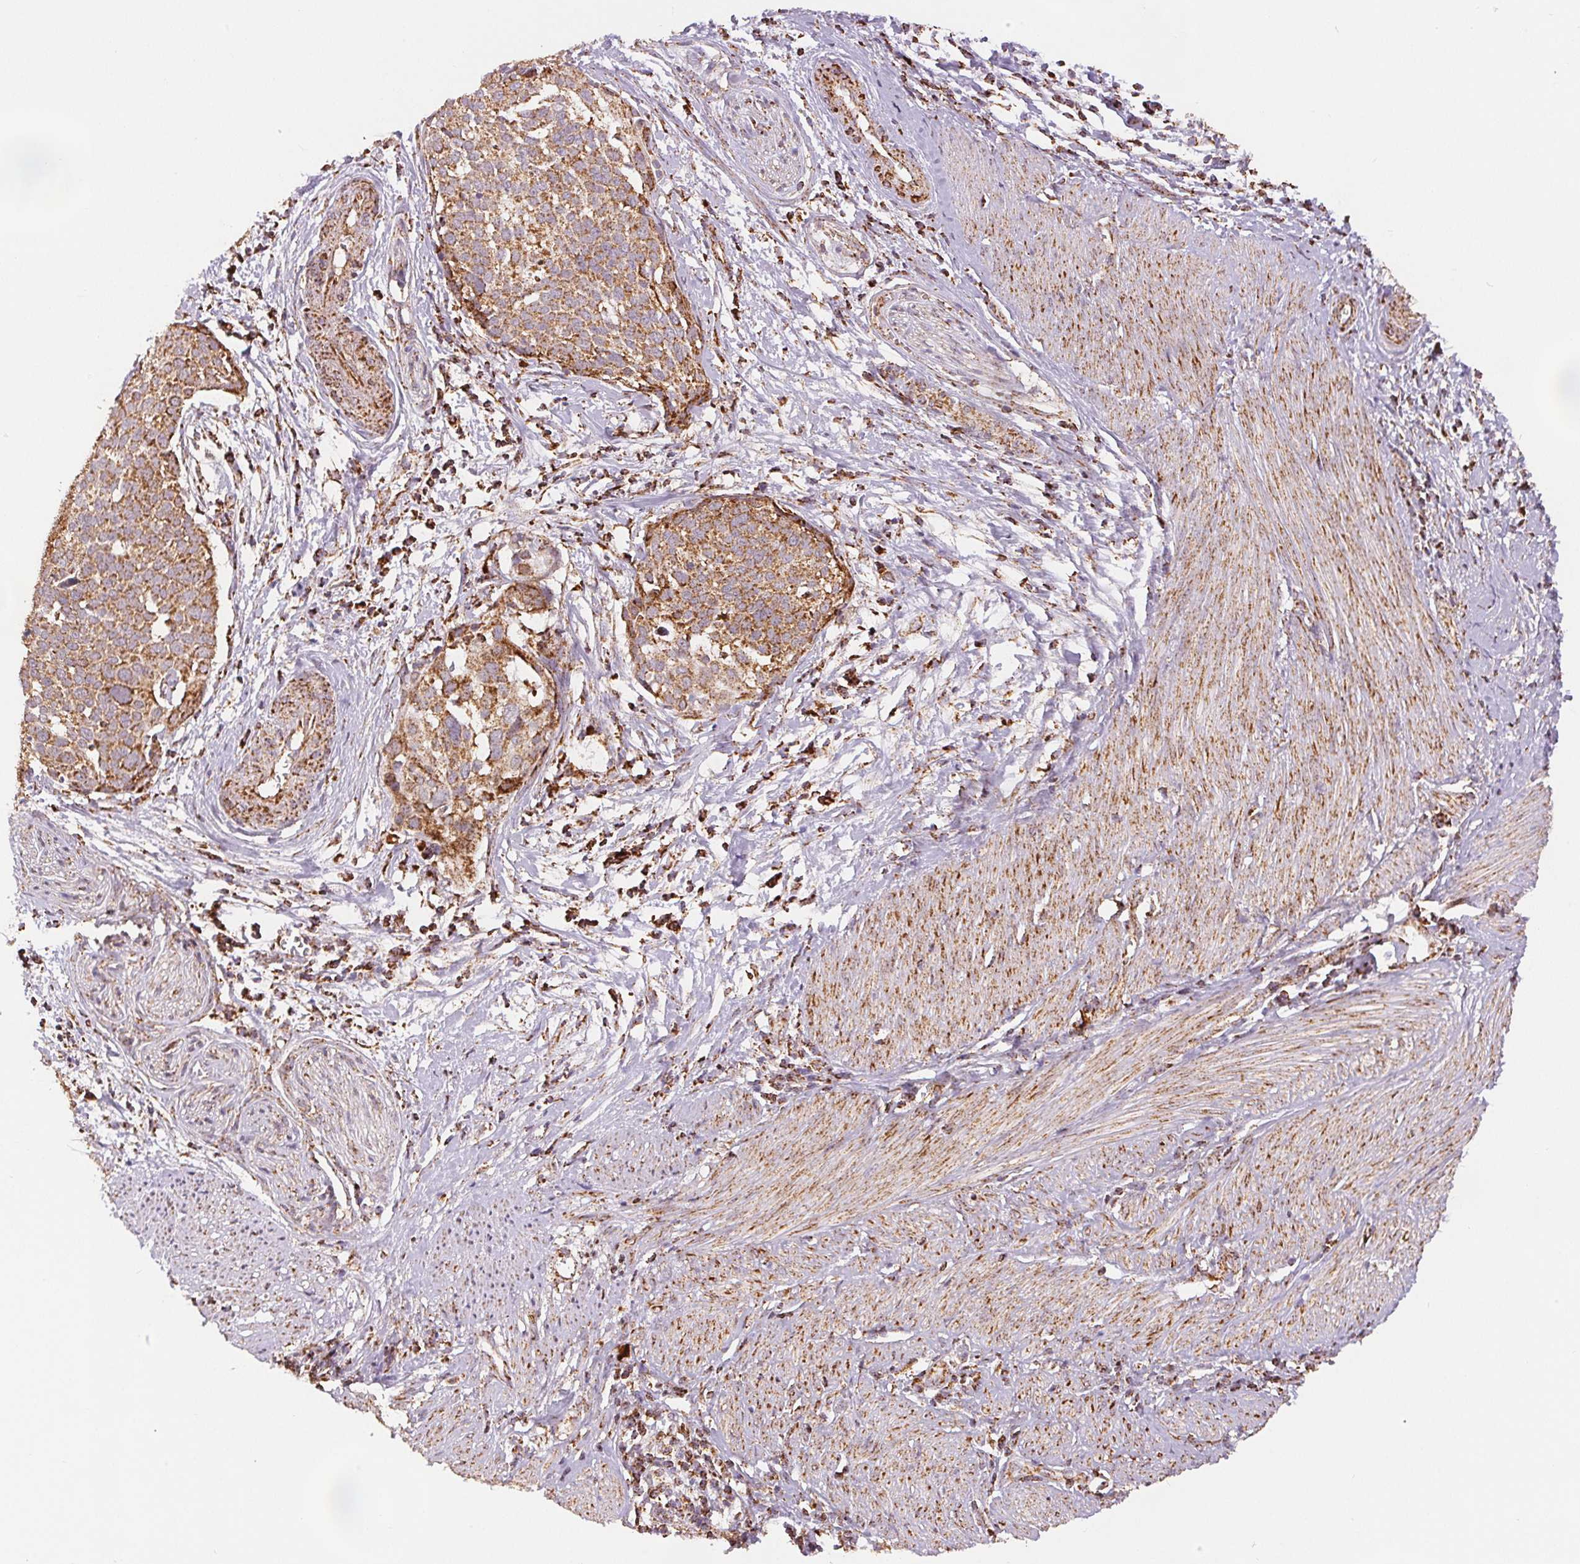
{"staining": {"intensity": "moderate", "quantity": ">75%", "location": "cytoplasmic/membranous"}, "tissue": "cervical cancer", "cell_type": "Tumor cells", "image_type": "cancer", "snomed": [{"axis": "morphology", "description": "Squamous cell carcinoma, NOS"}, {"axis": "topography", "description": "Cervix"}], "caption": "There is medium levels of moderate cytoplasmic/membranous positivity in tumor cells of cervical cancer (squamous cell carcinoma), as demonstrated by immunohistochemical staining (brown color).", "gene": "SDHB", "patient": {"sex": "female", "age": 39}}